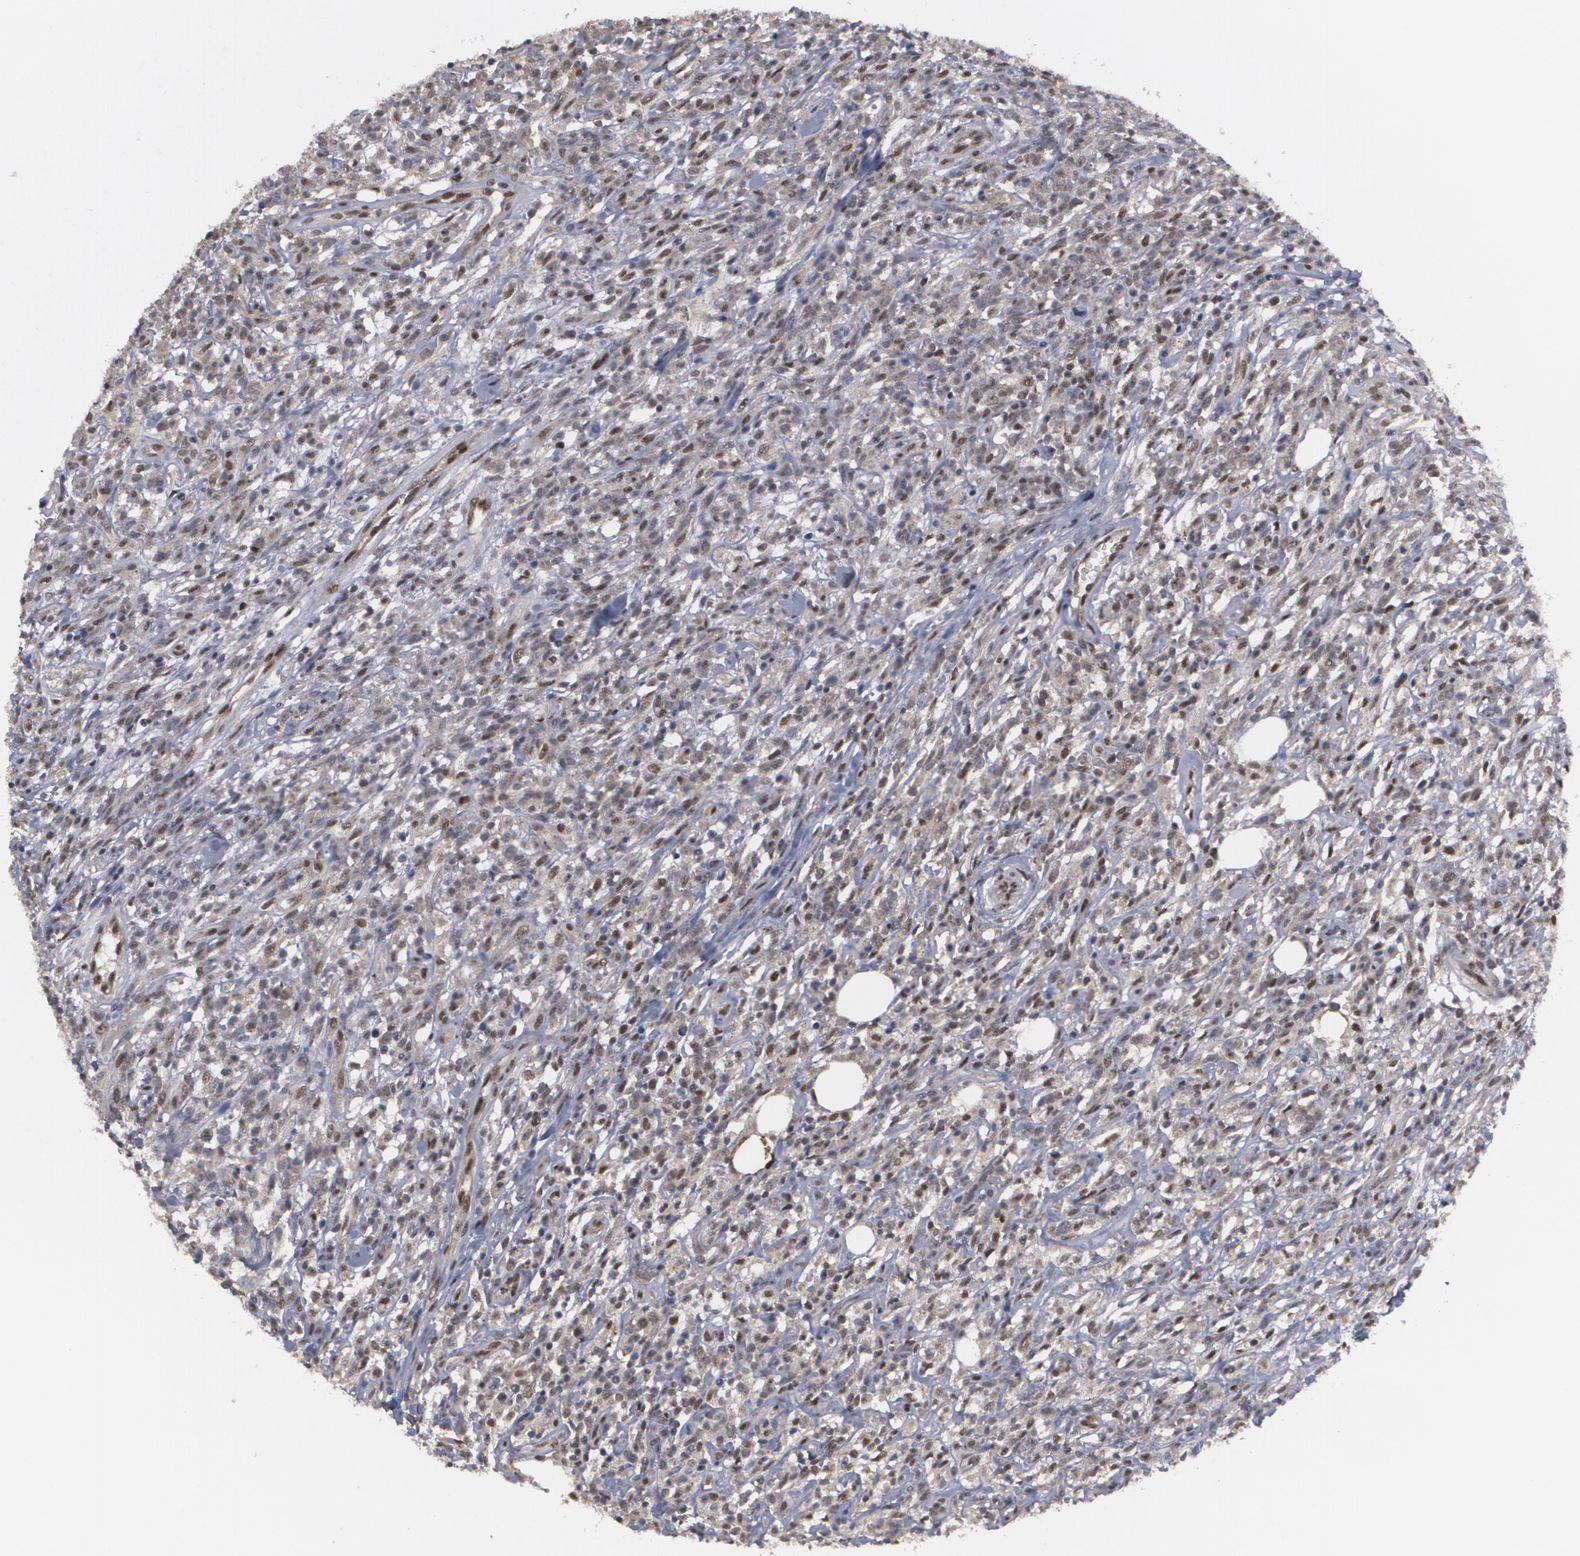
{"staining": {"intensity": "moderate", "quantity": "25%-75%", "location": "nuclear"}, "tissue": "lymphoma", "cell_type": "Tumor cells", "image_type": "cancer", "snomed": [{"axis": "morphology", "description": "Malignant lymphoma, non-Hodgkin's type, High grade"}, {"axis": "topography", "description": "Lymph node"}], "caption": "Immunohistochemistry (IHC) (DAB) staining of malignant lymphoma, non-Hodgkin's type (high-grade) displays moderate nuclear protein staining in approximately 25%-75% of tumor cells.", "gene": "INTS6", "patient": {"sex": "female", "age": 73}}